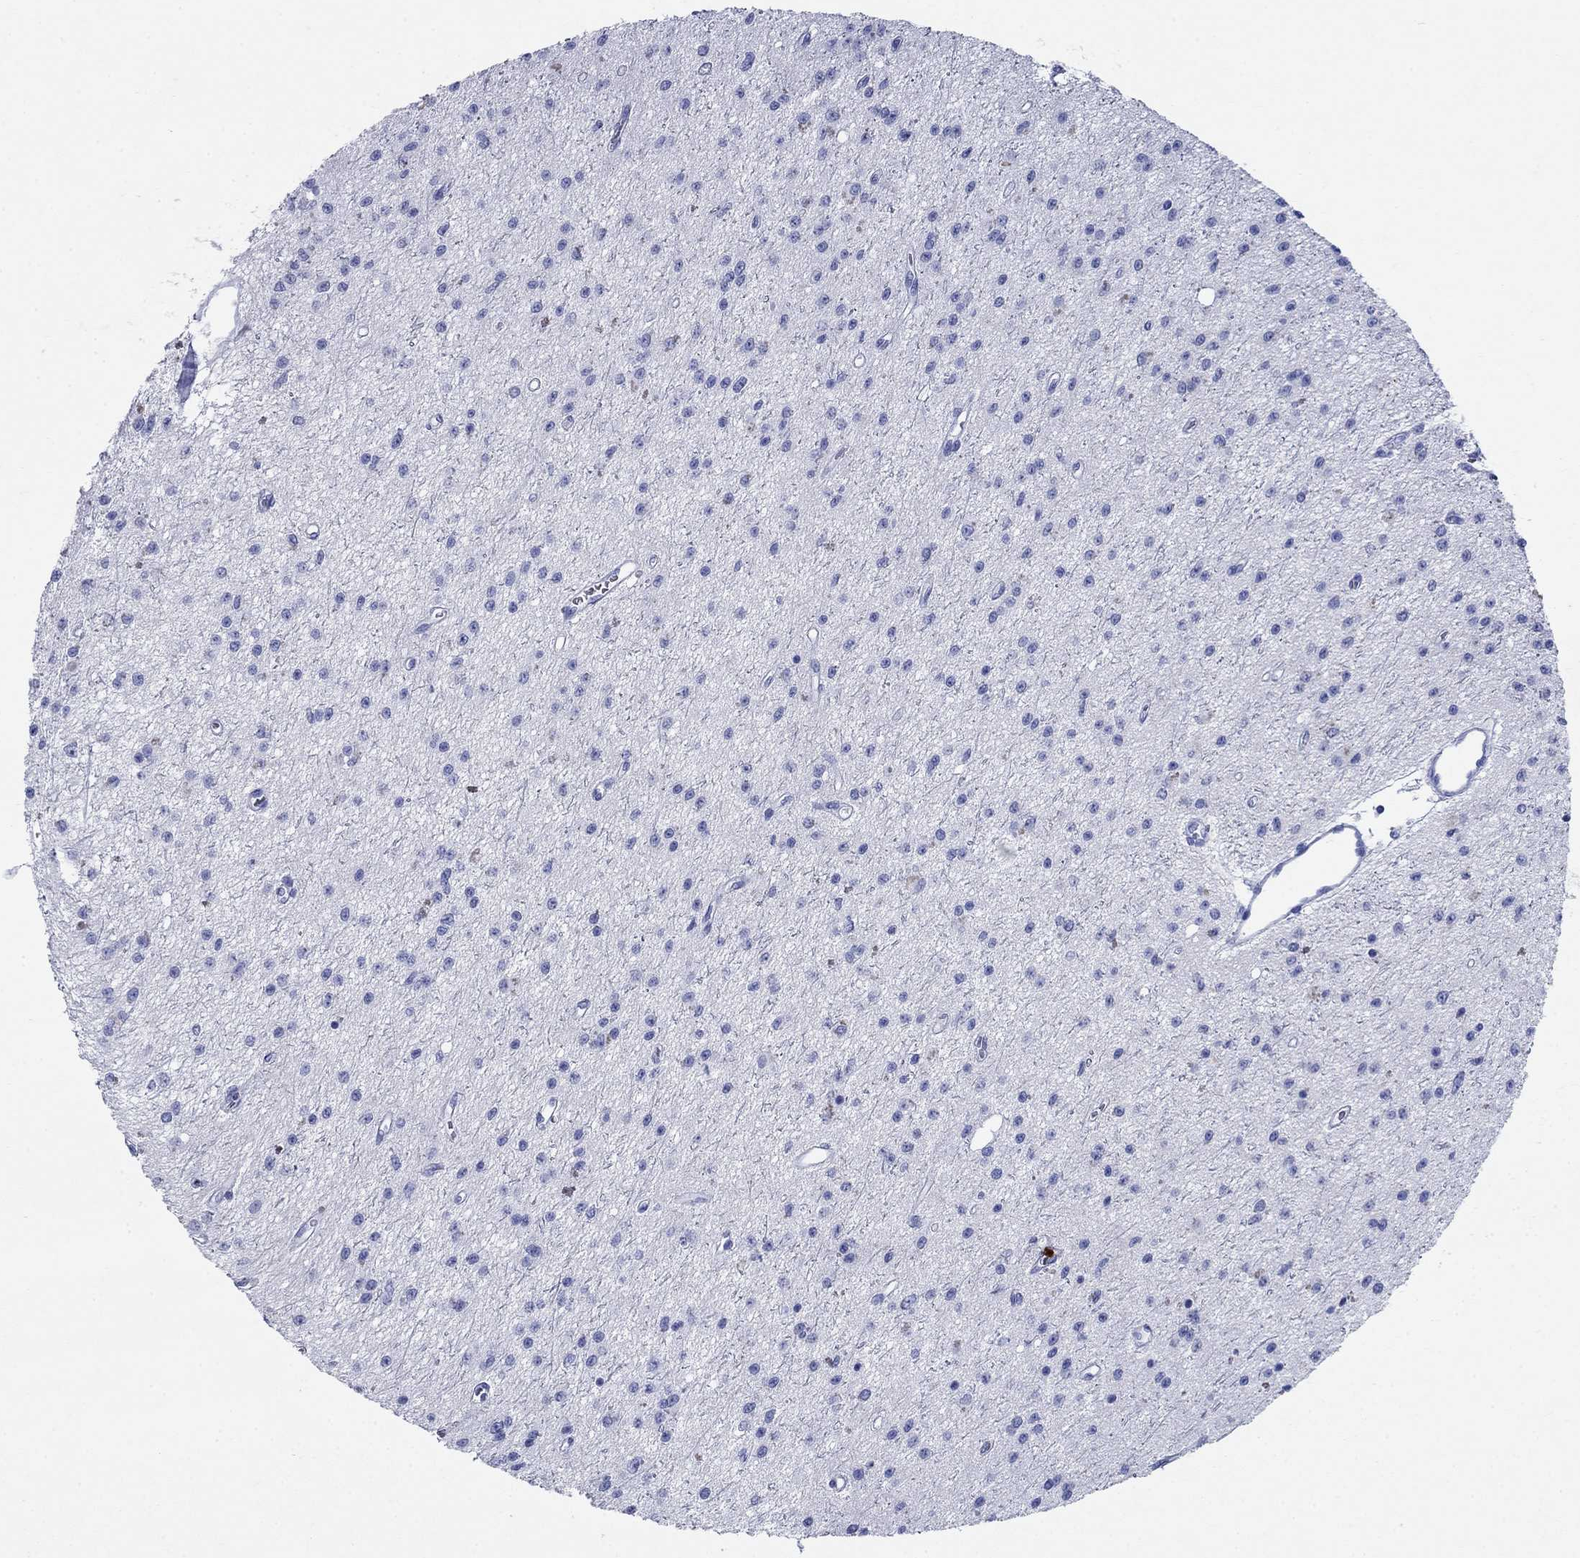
{"staining": {"intensity": "negative", "quantity": "none", "location": "none"}, "tissue": "glioma", "cell_type": "Tumor cells", "image_type": "cancer", "snomed": [{"axis": "morphology", "description": "Glioma, malignant, Low grade"}, {"axis": "topography", "description": "Brain"}], "caption": "This is an IHC photomicrograph of malignant low-grade glioma. There is no positivity in tumor cells.", "gene": "AZU1", "patient": {"sex": "female", "age": 45}}